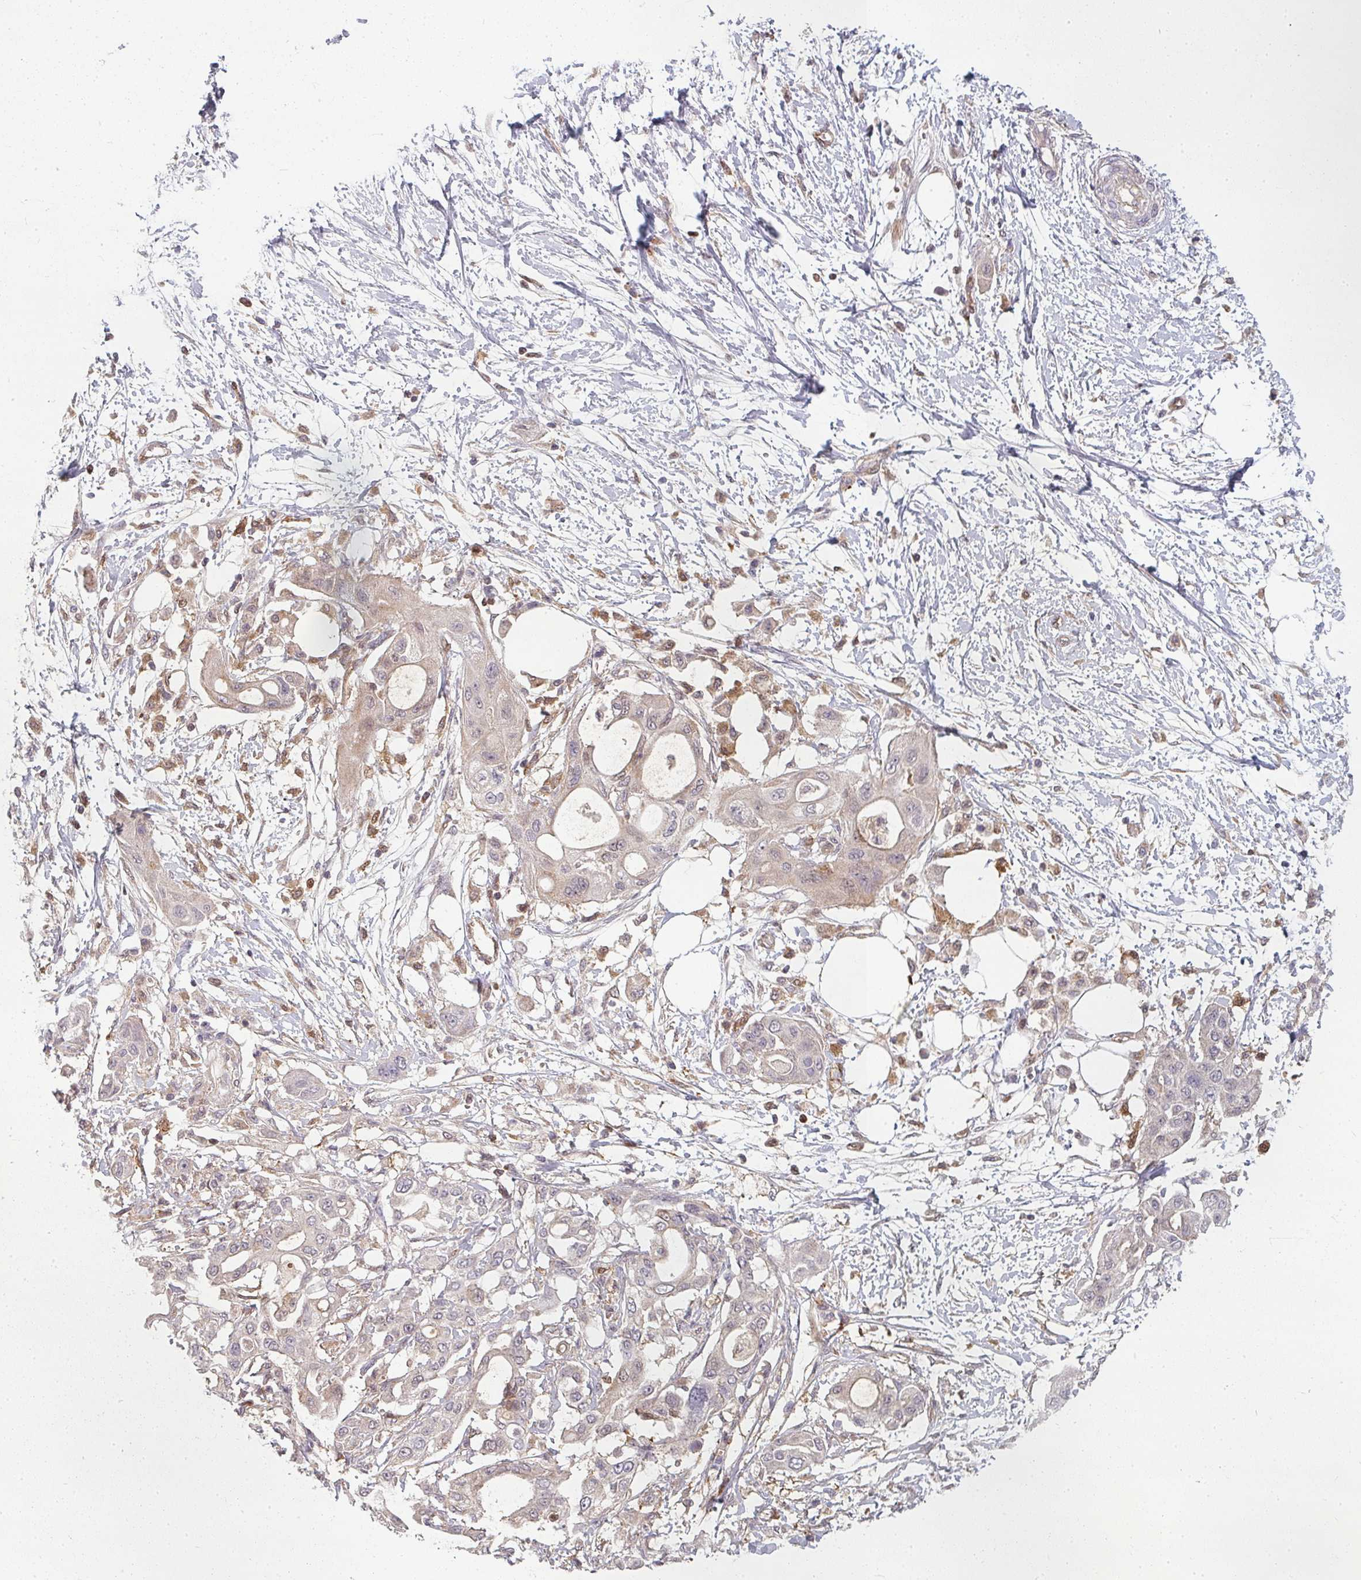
{"staining": {"intensity": "negative", "quantity": "none", "location": "none"}, "tissue": "pancreatic cancer", "cell_type": "Tumor cells", "image_type": "cancer", "snomed": [{"axis": "morphology", "description": "Adenocarcinoma, NOS"}, {"axis": "topography", "description": "Pancreas"}], "caption": "This image is of pancreatic cancer (adenocarcinoma) stained with immunohistochemistry (IHC) to label a protein in brown with the nuclei are counter-stained blue. There is no expression in tumor cells.", "gene": "CLIC1", "patient": {"sex": "male", "age": 68}}